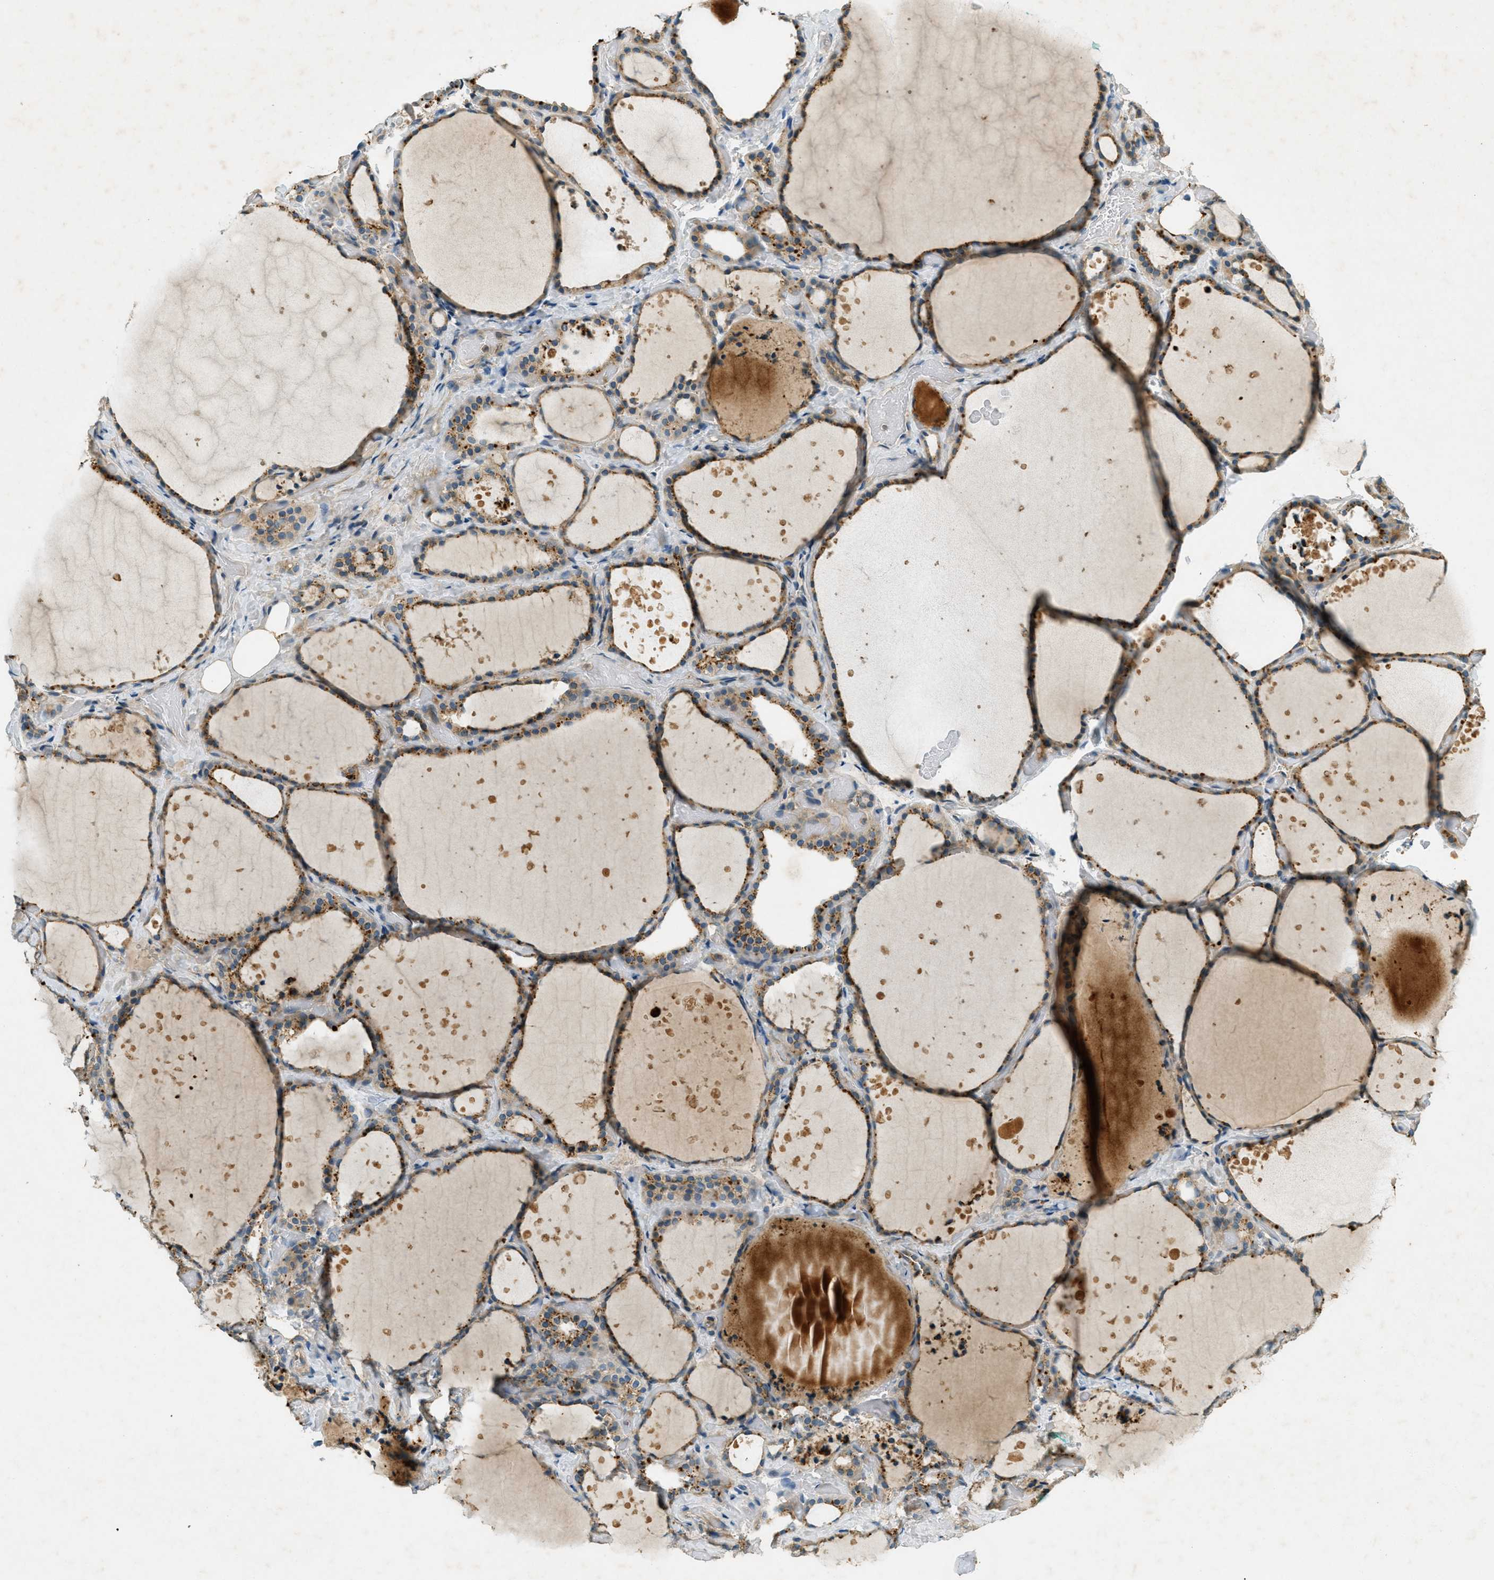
{"staining": {"intensity": "moderate", "quantity": ">75%", "location": "cytoplasmic/membranous"}, "tissue": "thyroid gland", "cell_type": "Glandular cells", "image_type": "normal", "snomed": [{"axis": "morphology", "description": "Normal tissue, NOS"}, {"axis": "topography", "description": "Thyroid gland"}], "caption": "Brown immunohistochemical staining in unremarkable human thyroid gland displays moderate cytoplasmic/membranous positivity in about >75% of glandular cells.", "gene": "NUDT4B", "patient": {"sex": "female", "age": 44}}